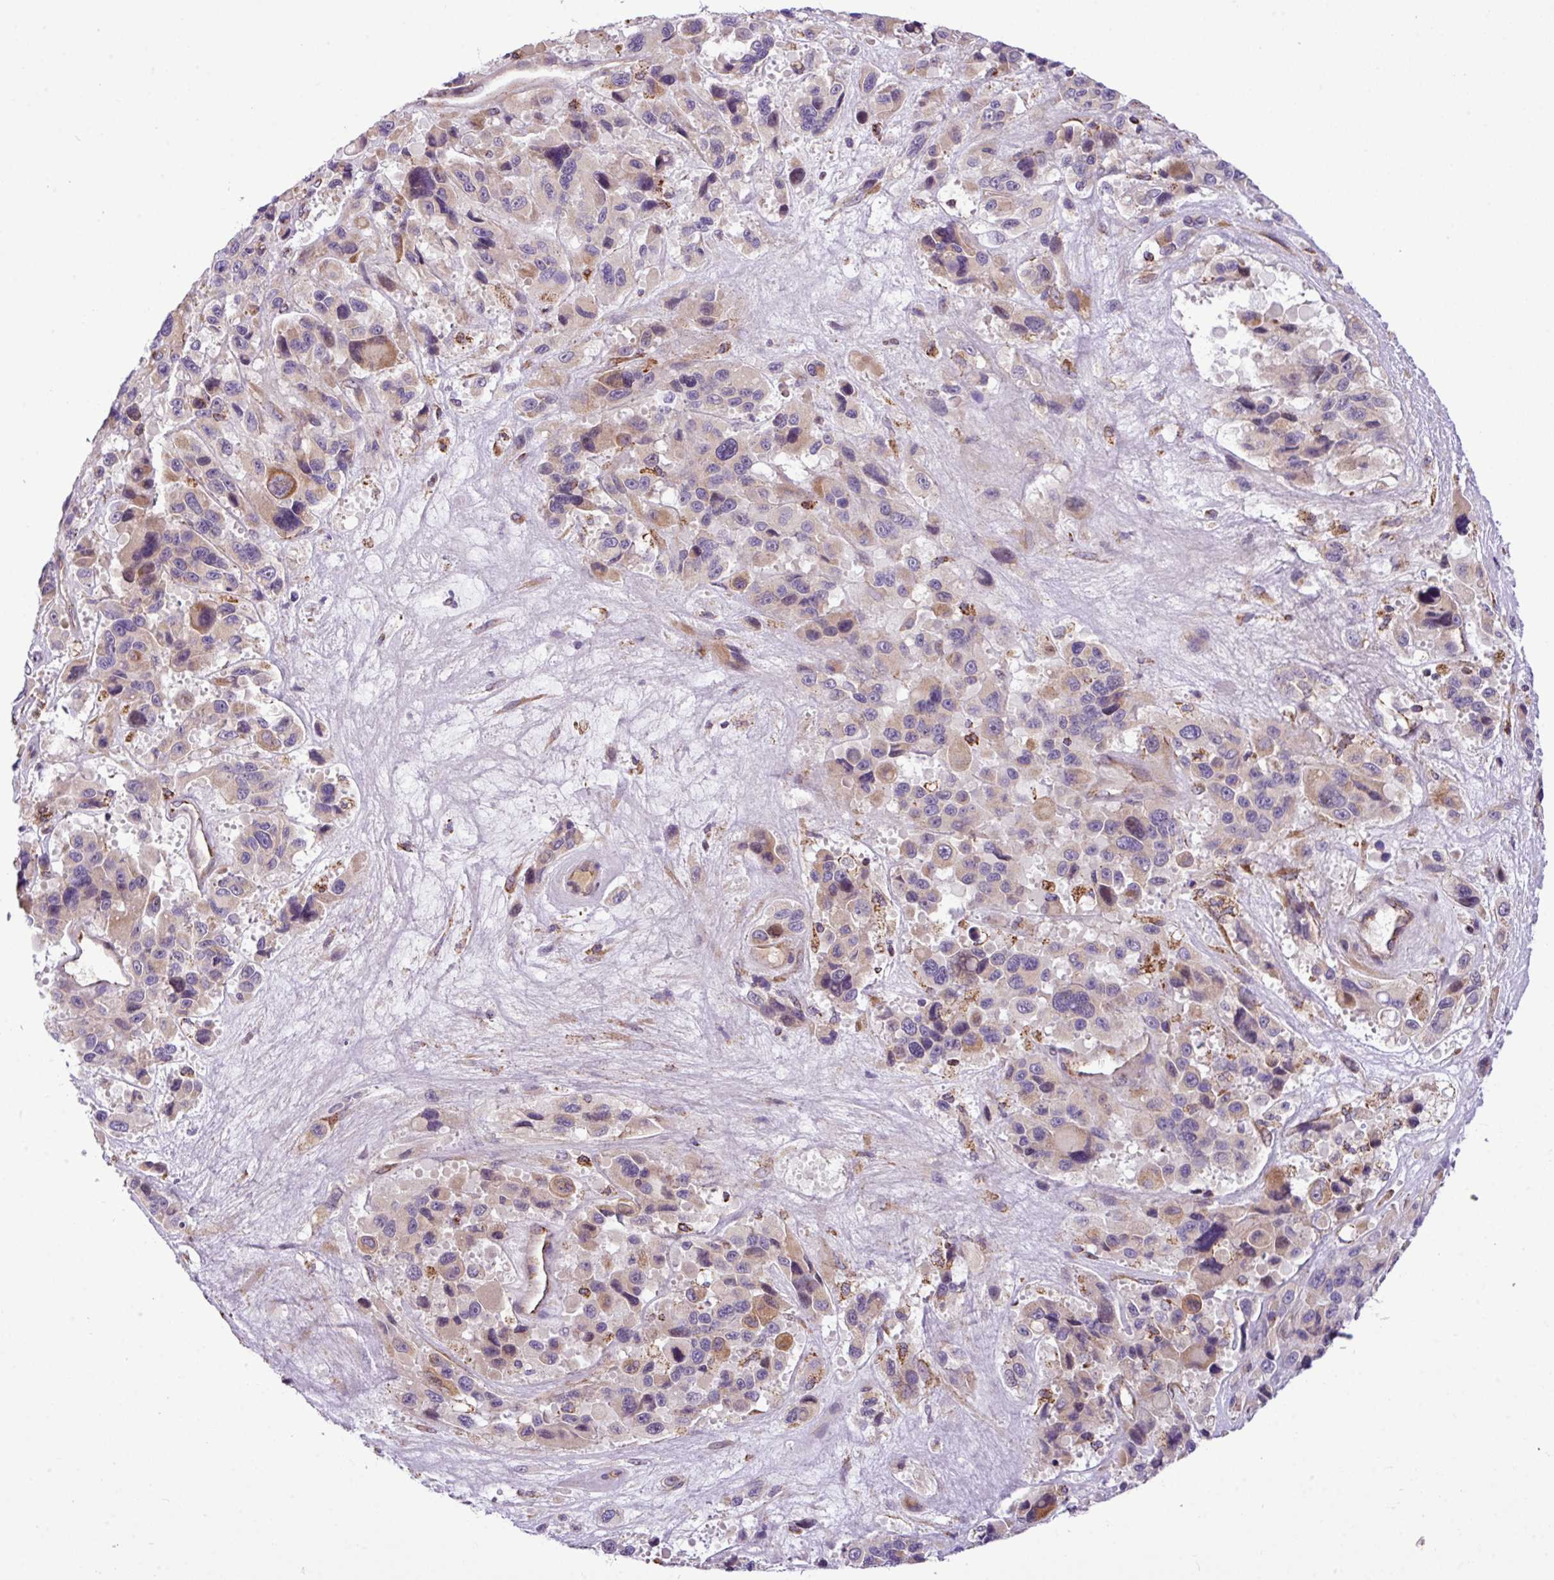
{"staining": {"intensity": "moderate", "quantity": "<25%", "location": "cytoplasmic/membranous"}, "tissue": "melanoma", "cell_type": "Tumor cells", "image_type": "cancer", "snomed": [{"axis": "morphology", "description": "Malignant melanoma, Metastatic site"}, {"axis": "topography", "description": "Lymph node"}], "caption": "Immunohistochemical staining of human melanoma shows moderate cytoplasmic/membranous protein expression in about <25% of tumor cells.", "gene": "ZNF569", "patient": {"sex": "female", "age": 65}}